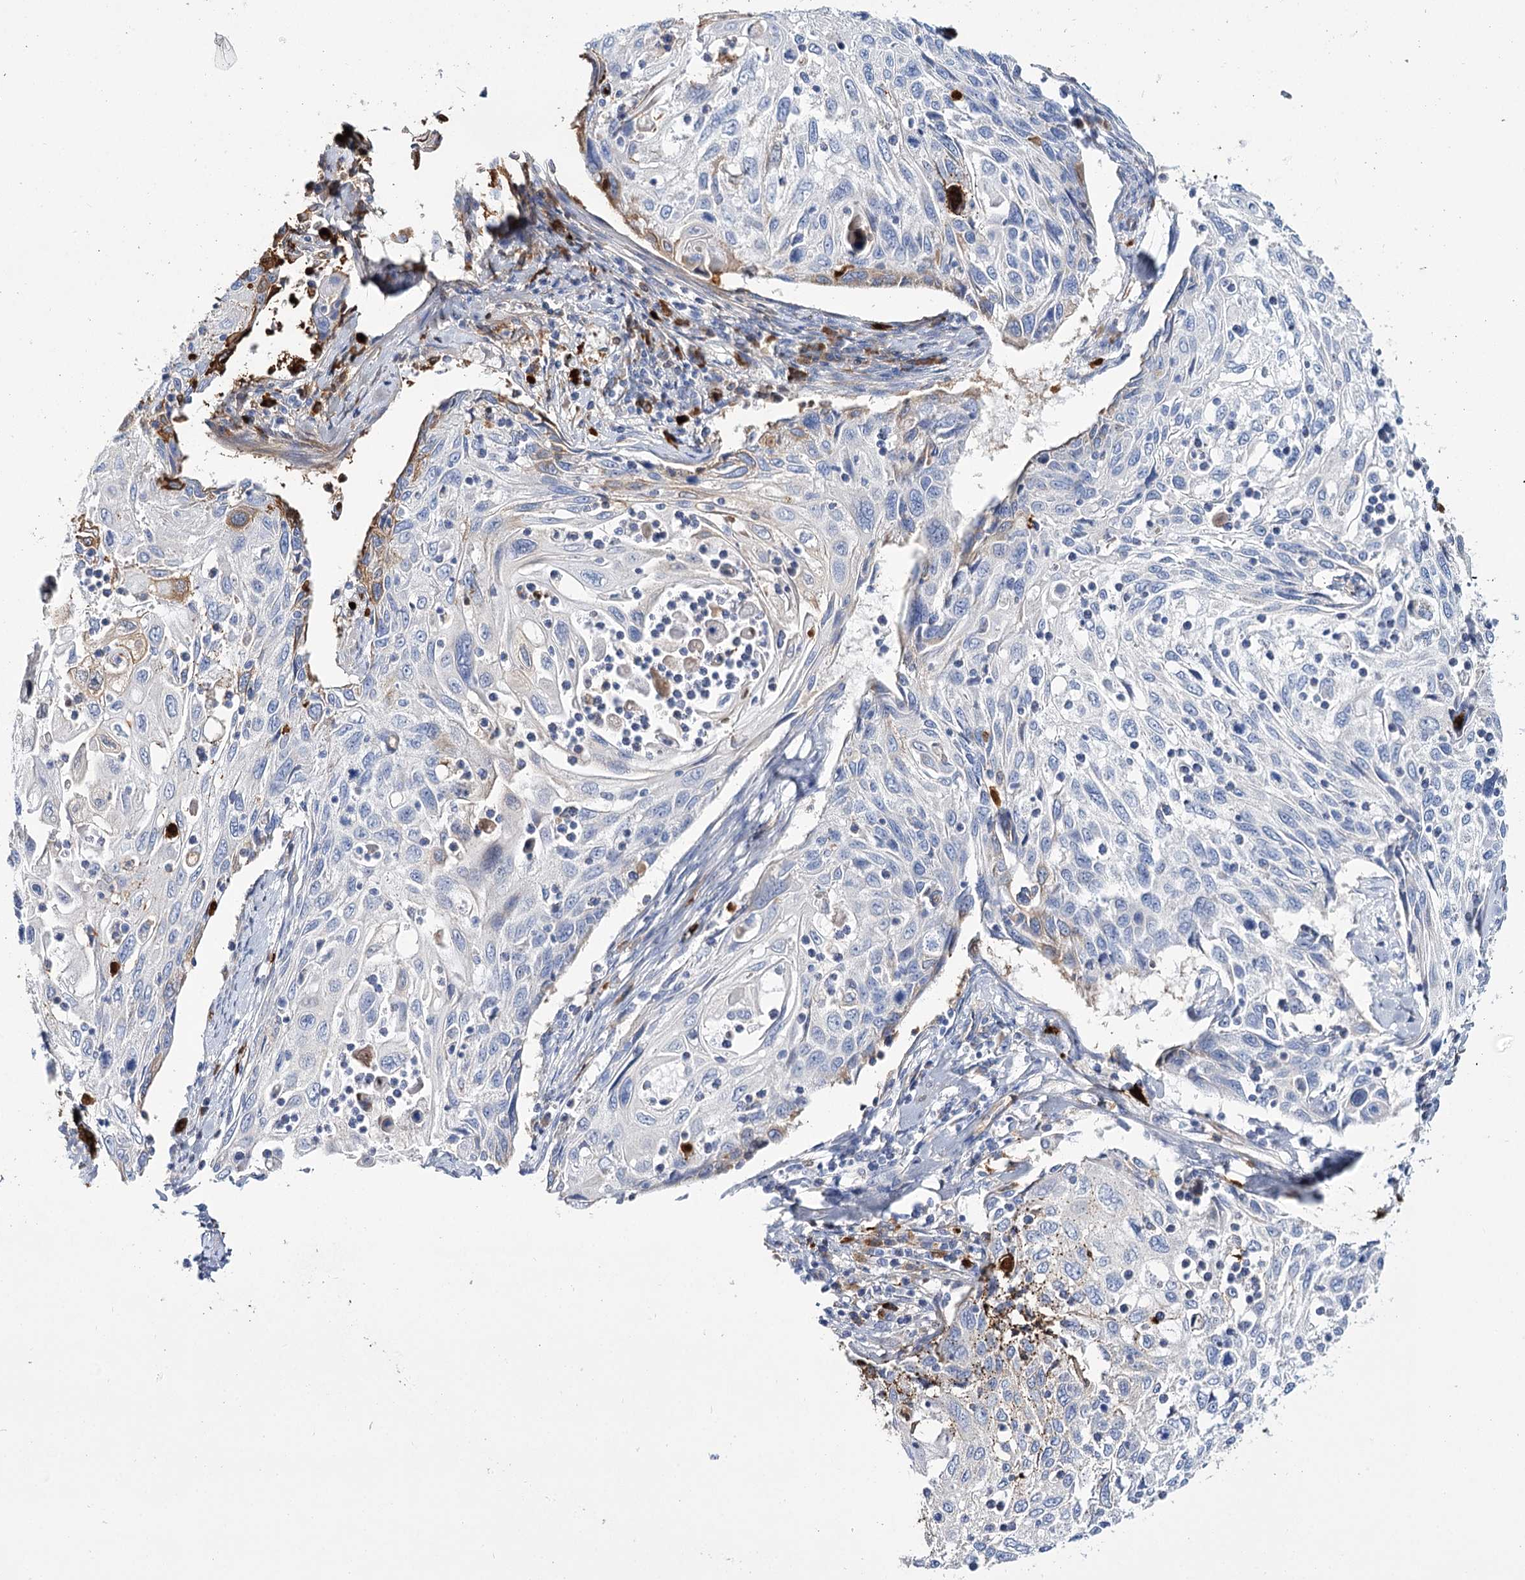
{"staining": {"intensity": "weak", "quantity": "<25%", "location": "cytoplasmic/membranous"}, "tissue": "cervical cancer", "cell_type": "Tumor cells", "image_type": "cancer", "snomed": [{"axis": "morphology", "description": "Squamous cell carcinoma, NOS"}, {"axis": "topography", "description": "Cervix"}], "caption": "This is a micrograph of immunohistochemistry (IHC) staining of squamous cell carcinoma (cervical), which shows no staining in tumor cells.", "gene": "GBF1", "patient": {"sex": "female", "age": 70}}